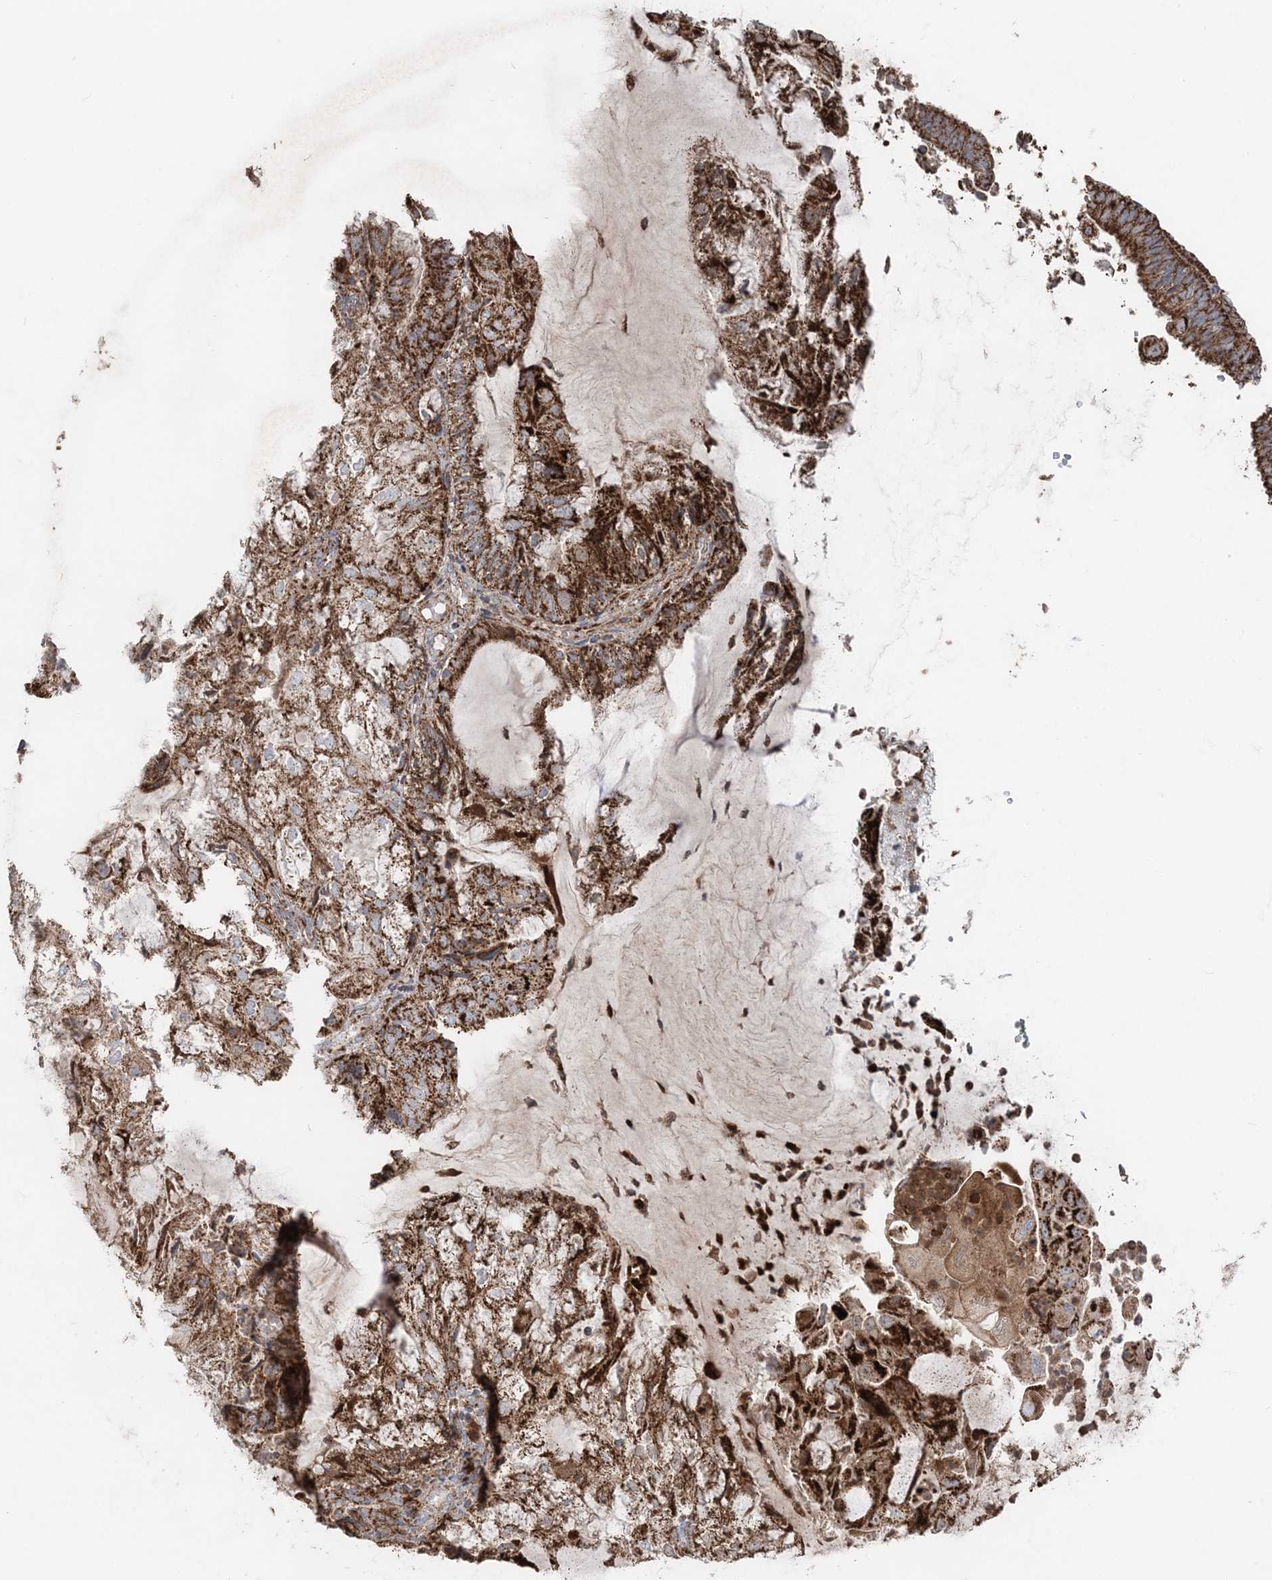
{"staining": {"intensity": "strong", "quantity": ">75%", "location": "cytoplasmic/membranous"}, "tissue": "endometrial cancer", "cell_type": "Tumor cells", "image_type": "cancer", "snomed": [{"axis": "morphology", "description": "Adenocarcinoma, NOS"}, {"axis": "topography", "description": "Endometrium"}], "caption": "A photomicrograph showing strong cytoplasmic/membranous expression in about >75% of tumor cells in adenocarcinoma (endometrial), as visualized by brown immunohistochemical staining.", "gene": "LRPPRC", "patient": {"sex": "female", "age": 81}}